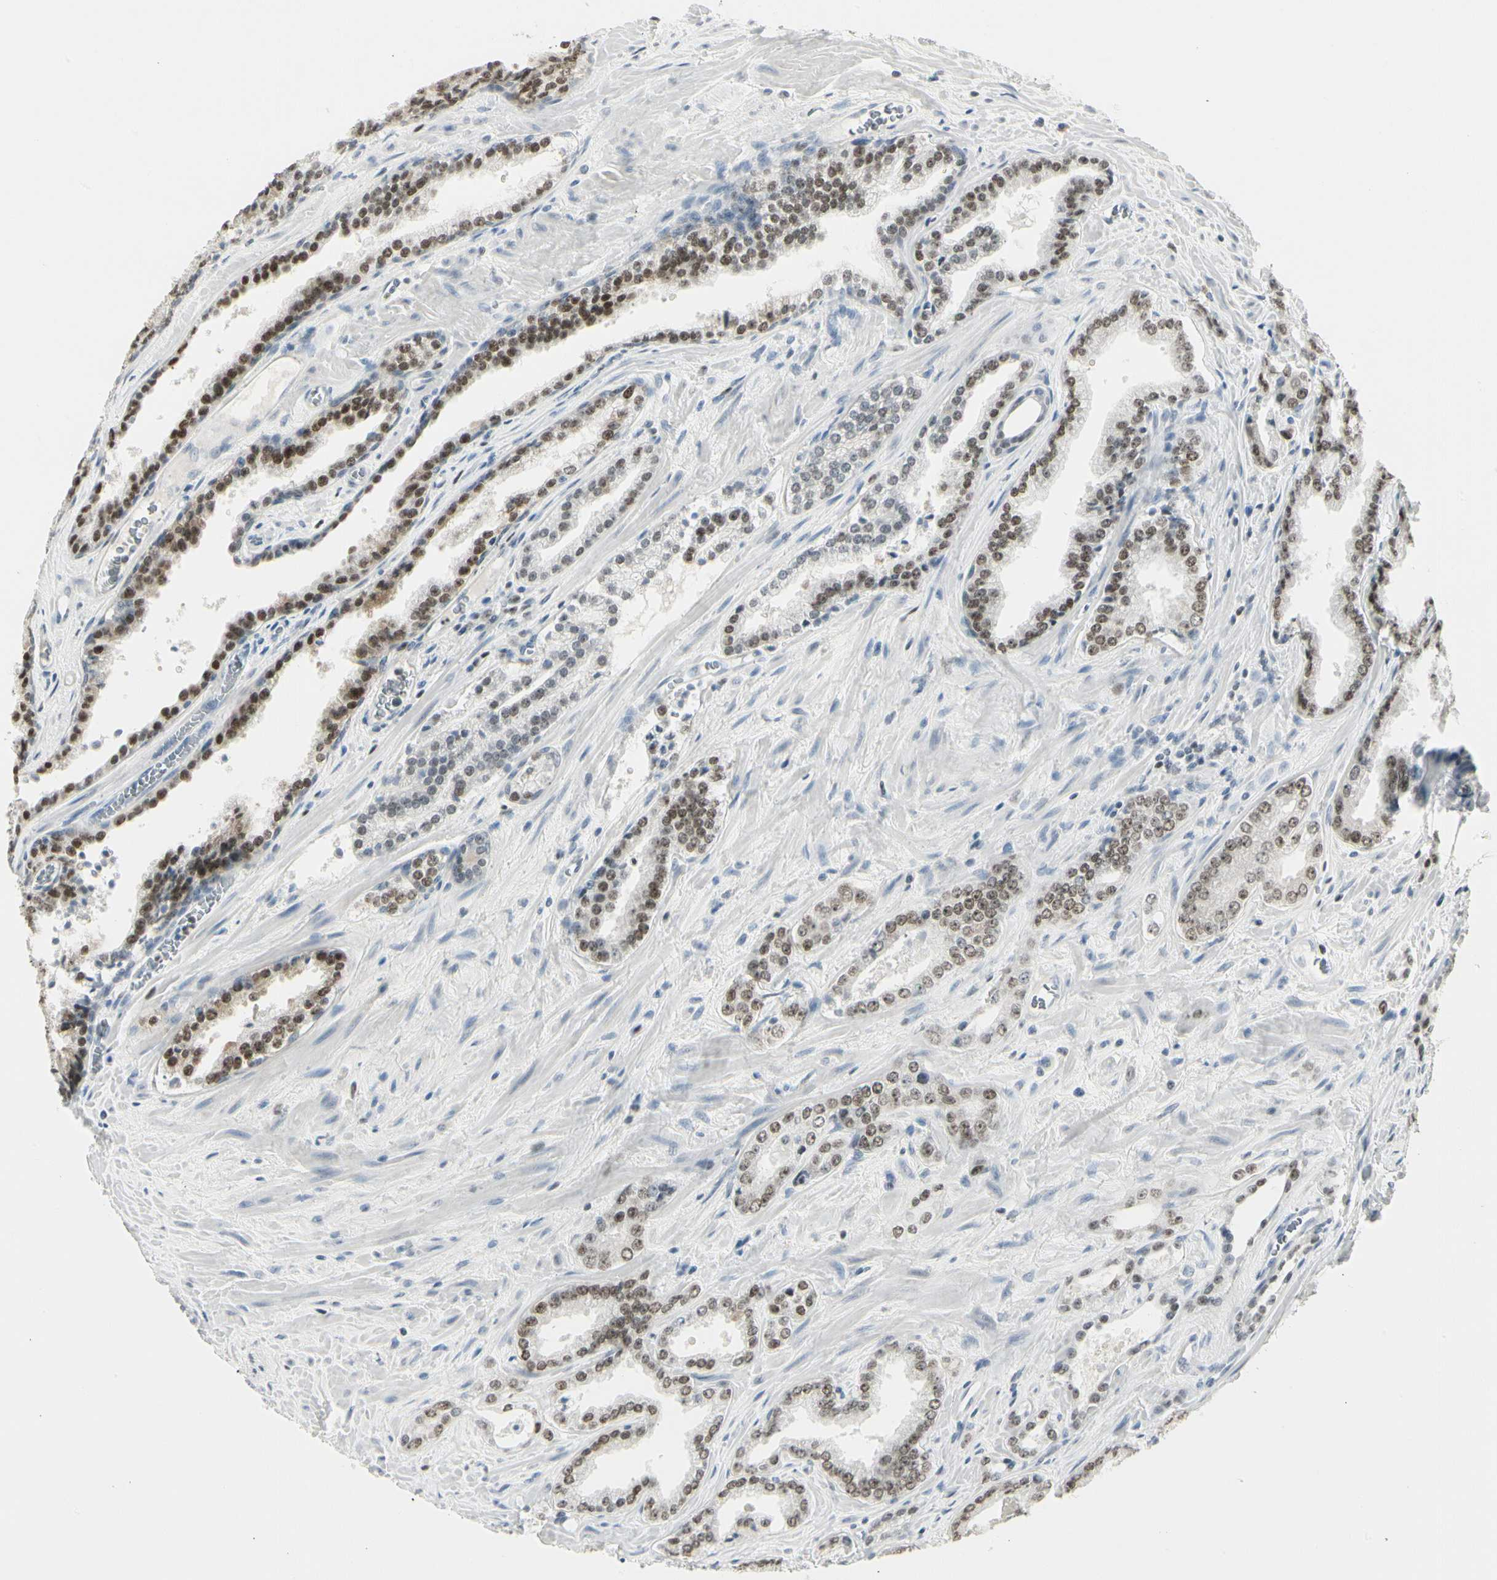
{"staining": {"intensity": "moderate", "quantity": ">75%", "location": "nuclear"}, "tissue": "prostate cancer", "cell_type": "Tumor cells", "image_type": "cancer", "snomed": [{"axis": "morphology", "description": "Adenocarcinoma, Low grade"}, {"axis": "topography", "description": "Prostate"}], "caption": "An image of low-grade adenocarcinoma (prostate) stained for a protein demonstrates moderate nuclear brown staining in tumor cells.", "gene": "ZBTB7B", "patient": {"sex": "male", "age": 60}}